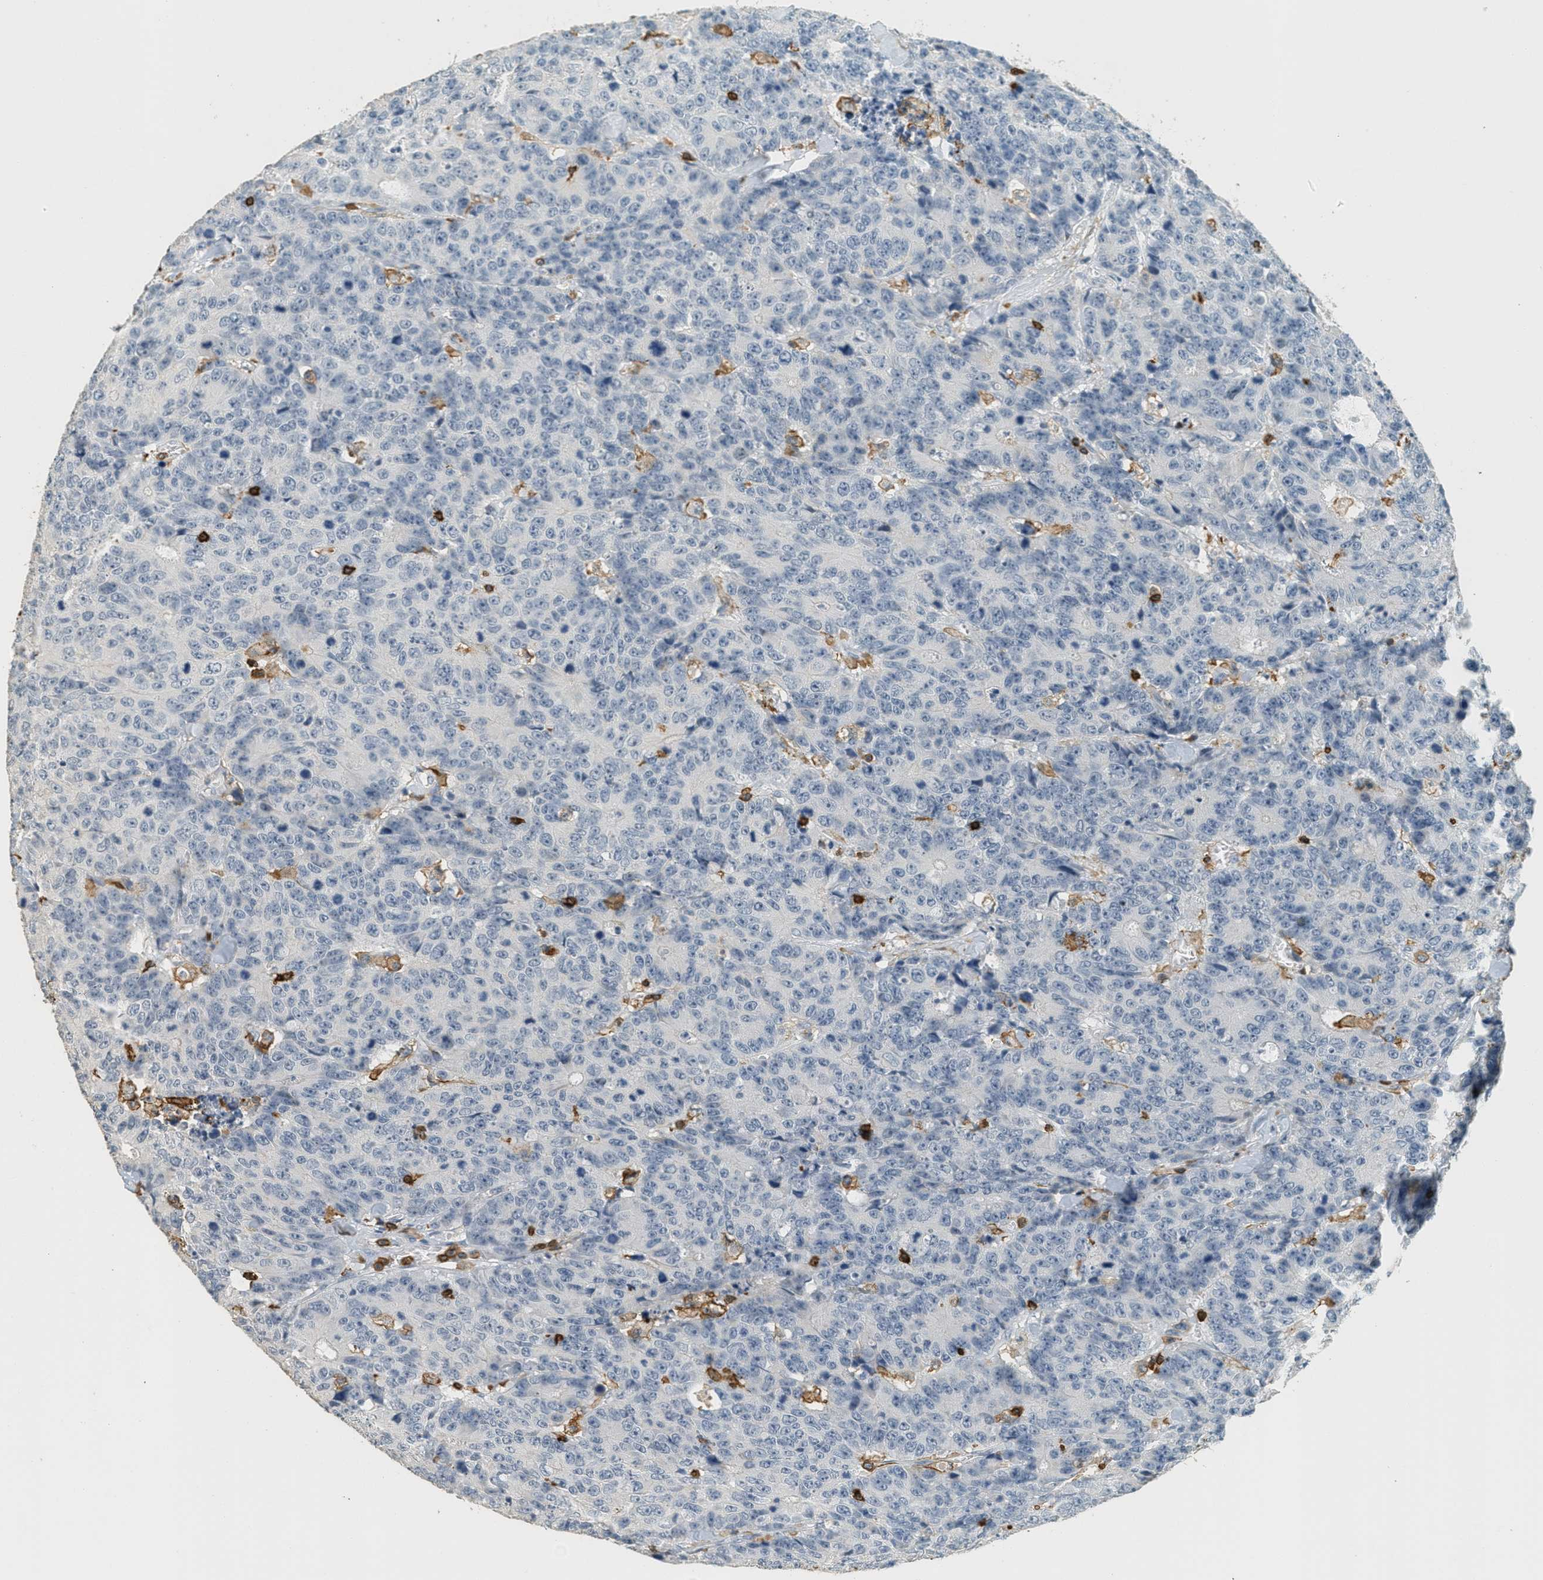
{"staining": {"intensity": "negative", "quantity": "none", "location": "none"}, "tissue": "colorectal cancer", "cell_type": "Tumor cells", "image_type": "cancer", "snomed": [{"axis": "morphology", "description": "Adenocarcinoma, NOS"}, {"axis": "topography", "description": "Colon"}], "caption": "Colorectal cancer stained for a protein using immunohistochemistry exhibits no positivity tumor cells.", "gene": "LSP1", "patient": {"sex": "female", "age": 86}}